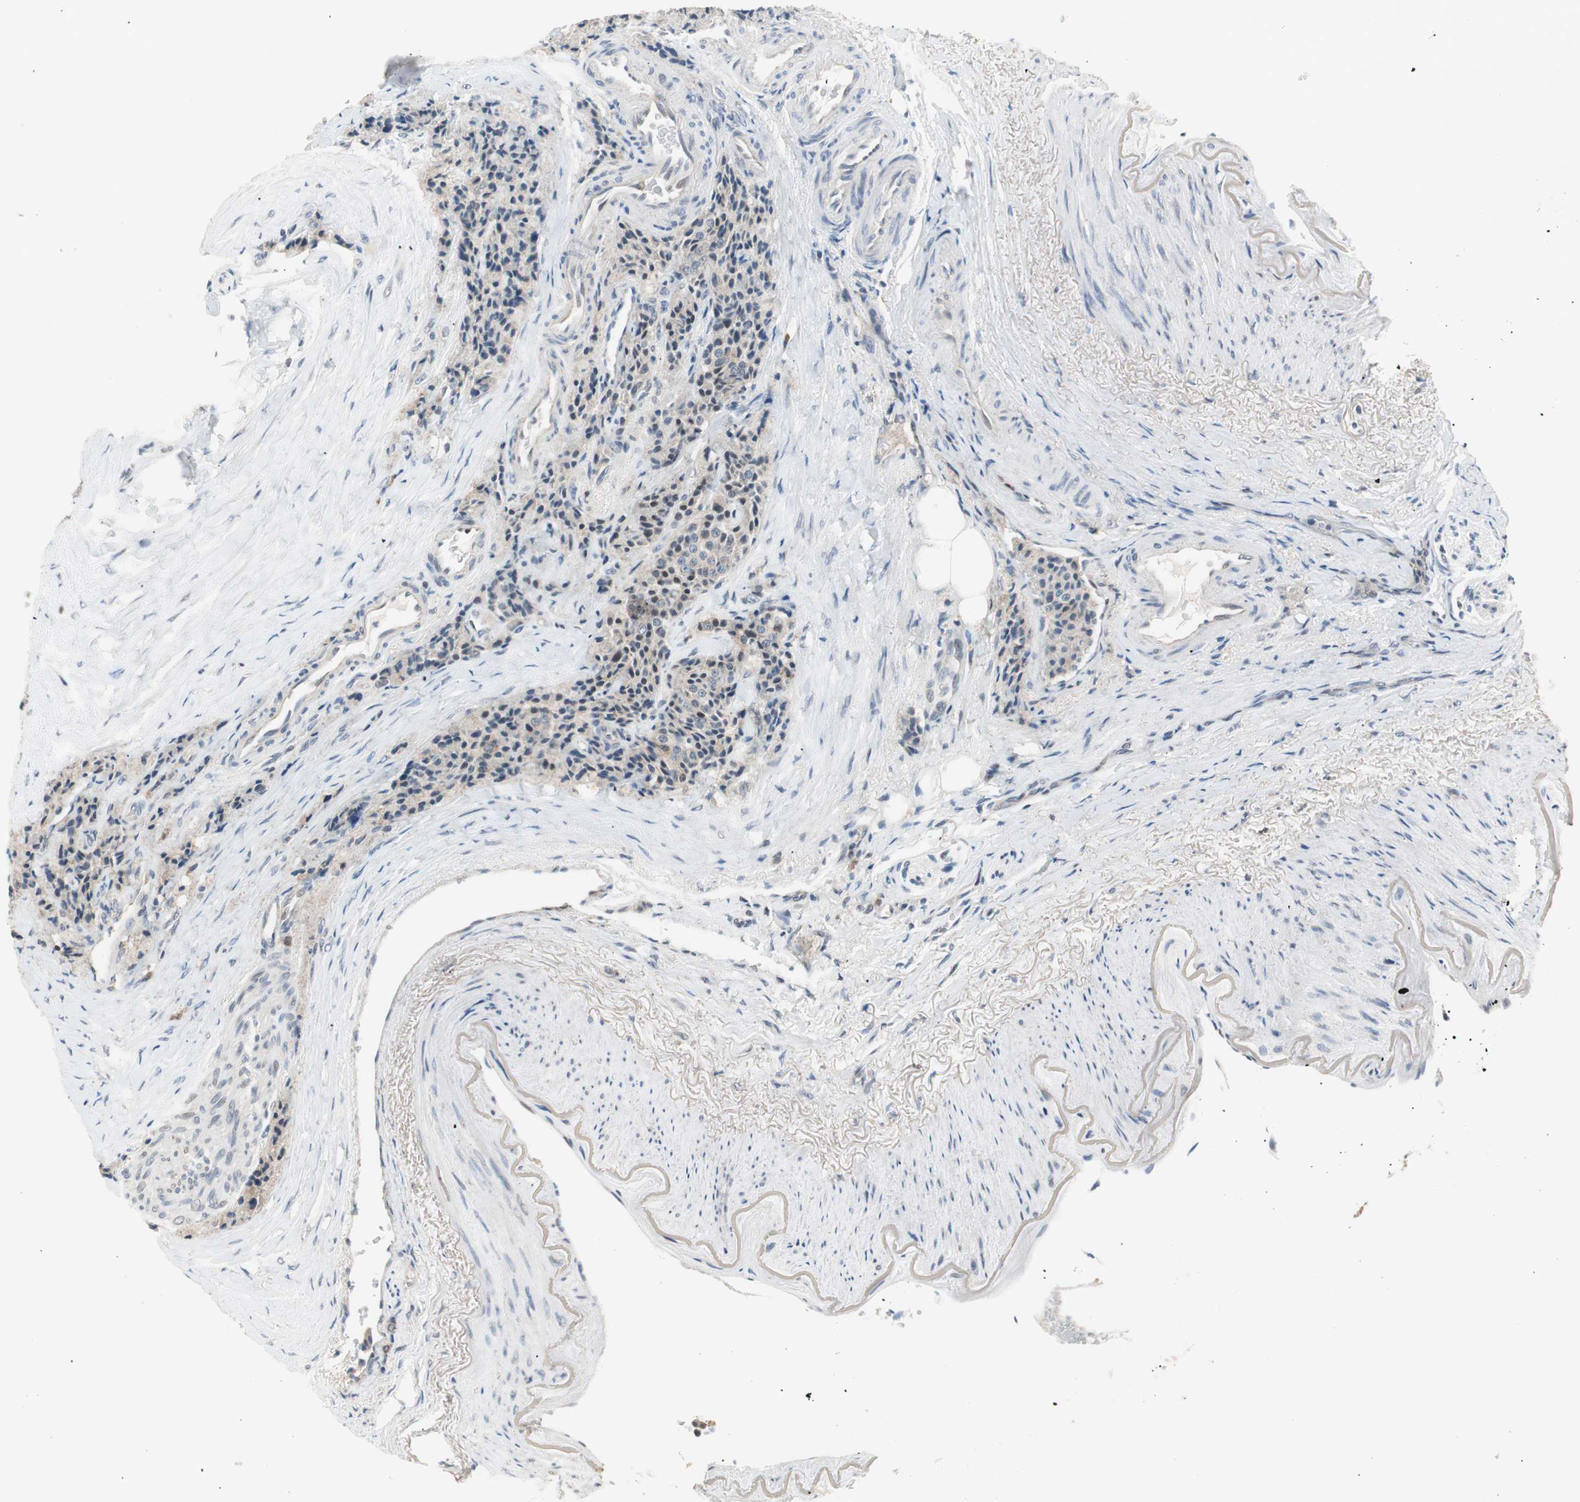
{"staining": {"intensity": "negative", "quantity": "none", "location": "none"}, "tissue": "carcinoid", "cell_type": "Tumor cells", "image_type": "cancer", "snomed": [{"axis": "morphology", "description": "Carcinoid, malignant, NOS"}, {"axis": "topography", "description": "Colon"}], "caption": "This is an IHC micrograph of carcinoid (malignant). There is no positivity in tumor cells.", "gene": "POLH", "patient": {"sex": "female", "age": 61}}